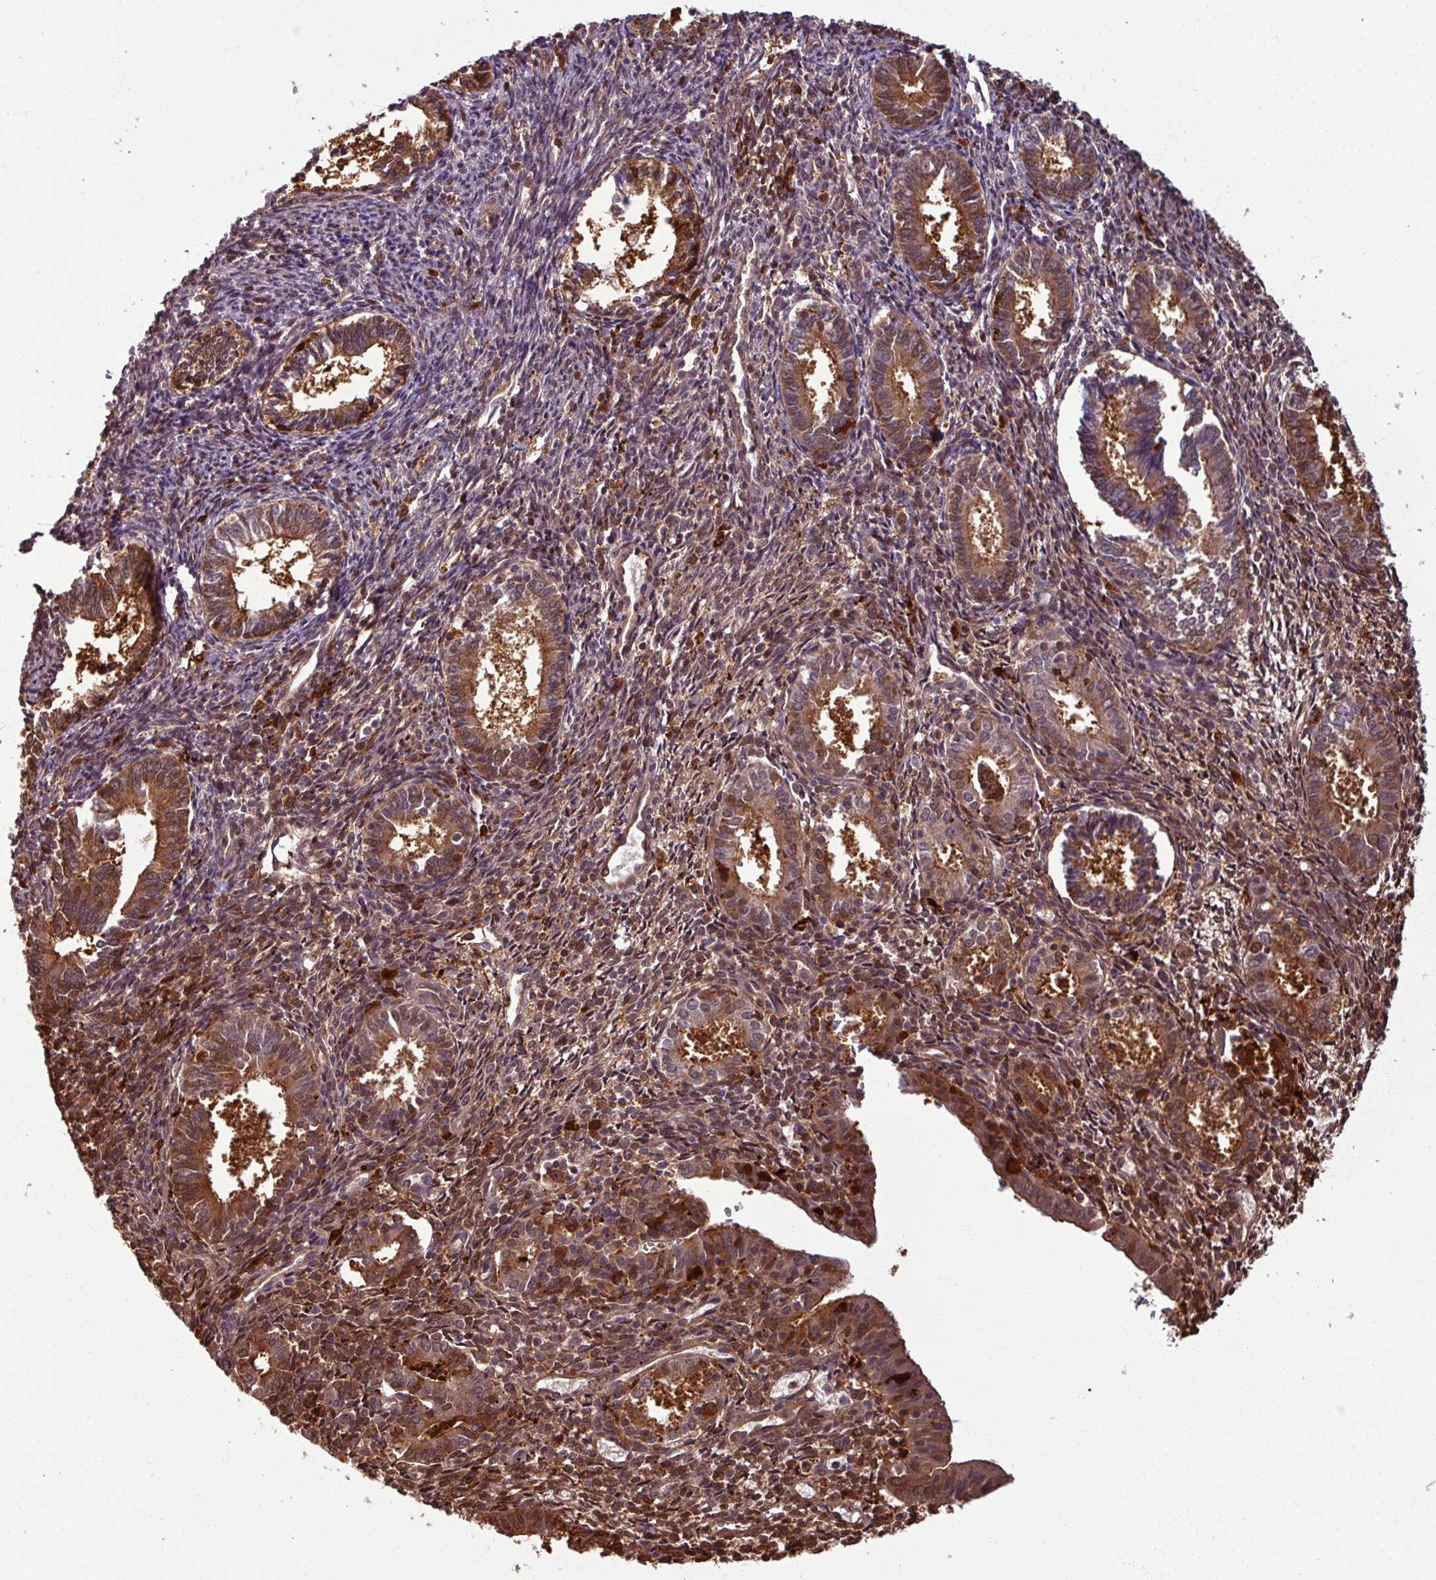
{"staining": {"intensity": "moderate", "quantity": "<25%", "location": "cytoplasmic/membranous,nuclear"}, "tissue": "endometrium", "cell_type": "Cells in endometrial stroma", "image_type": "normal", "snomed": [{"axis": "morphology", "description": "Normal tissue, NOS"}, {"axis": "topography", "description": "Endometrium"}], "caption": "Approximately <25% of cells in endometrial stroma in unremarkable endometrium display moderate cytoplasmic/membranous,nuclear protein positivity as visualized by brown immunohistochemical staining.", "gene": "KCTD11", "patient": {"sex": "female", "age": 41}}